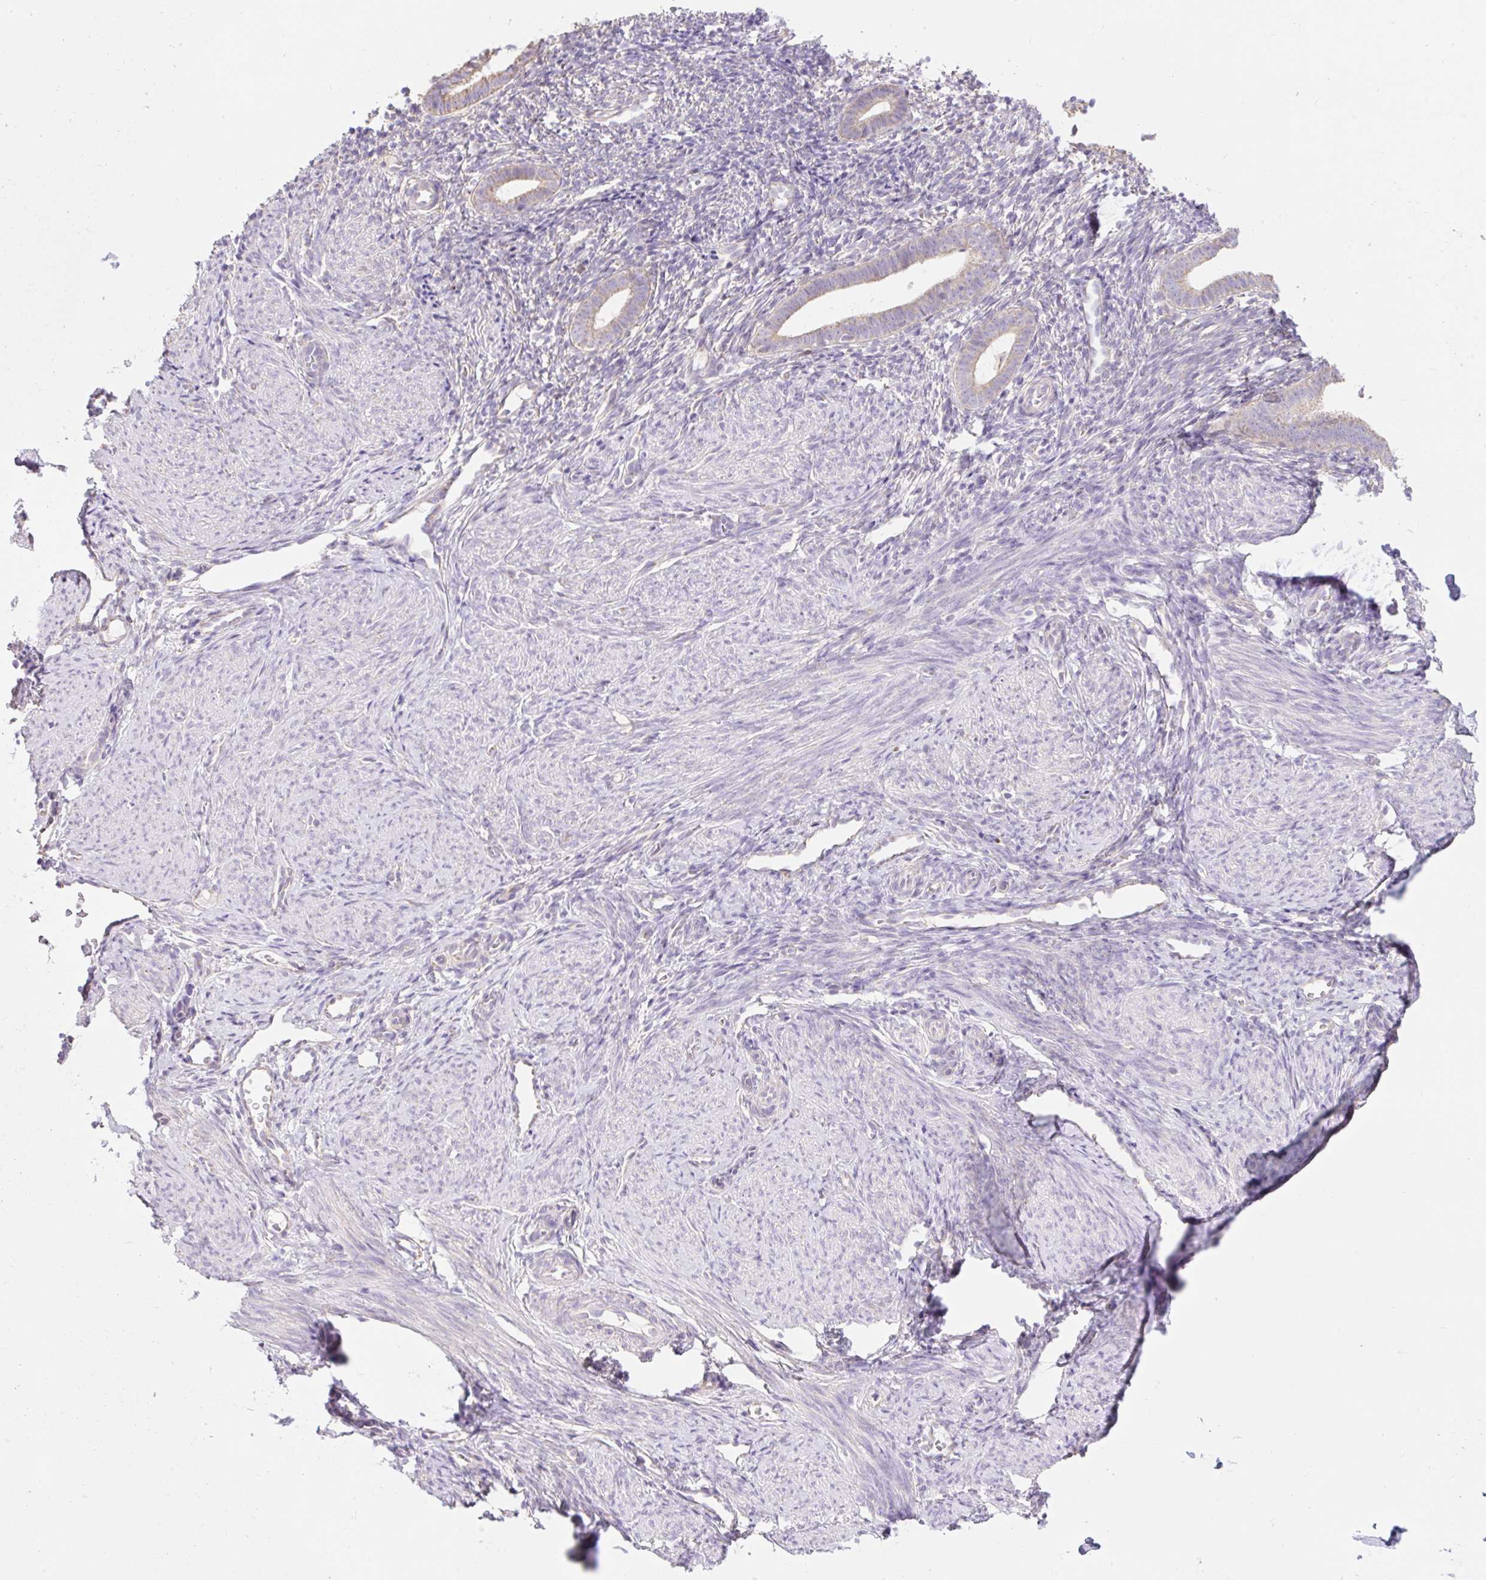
{"staining": {"intensity": "negative", "quantity": "none", "location": "none"}, "tissue": "endometrium", "cell_type": "Cells in endometrial stroma", "image_type": "normal", "snomed": [{"axis": "morphology", "description": "Normal tissue, NOS"}, {"axis": "topography", "description": "Endometrium"}], "caption": "The IHC histopathology image has no significant staining in cells in endometrial stroma of endometrium.", "gene": "DHX35", "patient": {"sex": "female", "age": 39}}